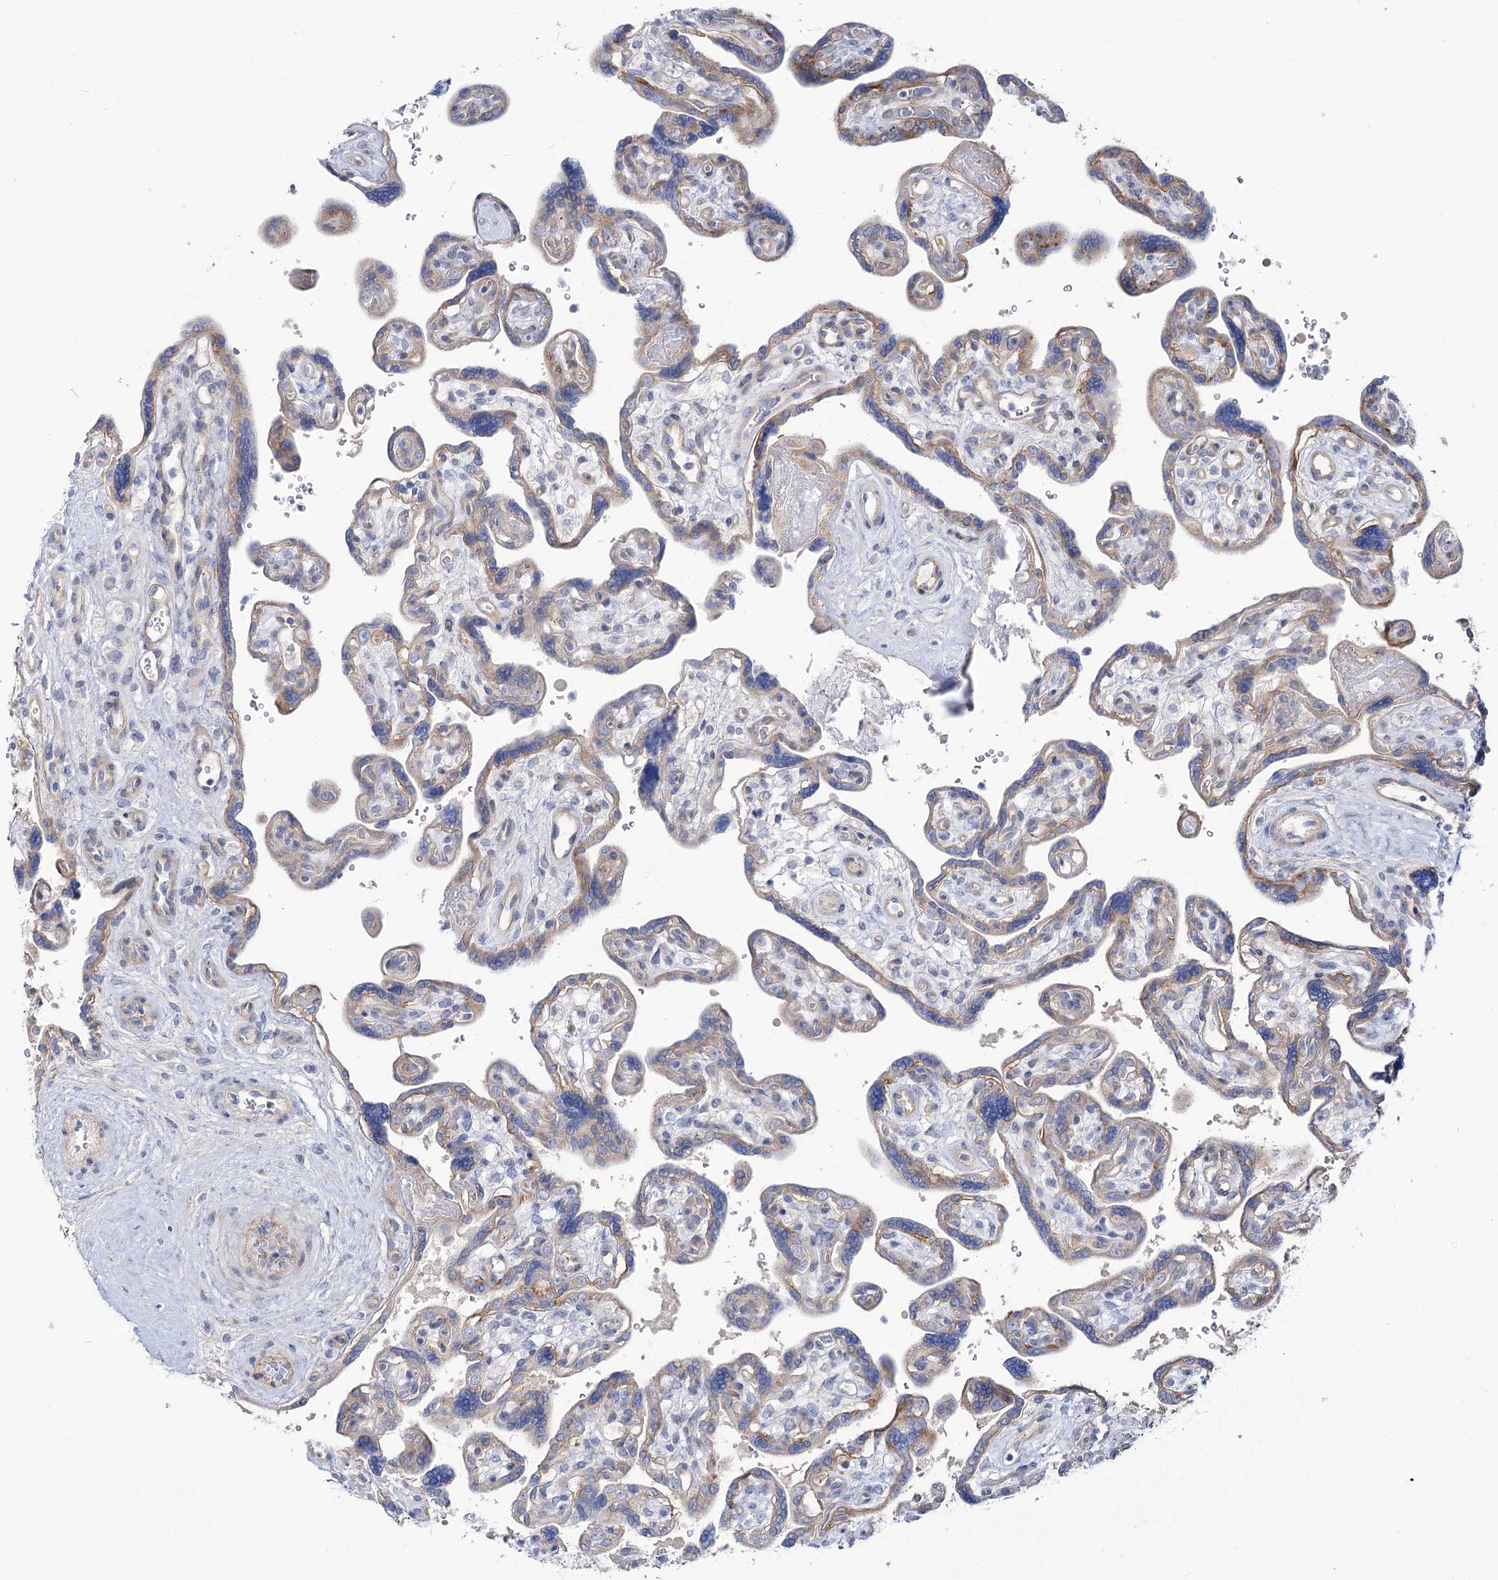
{"staining": {"intensity": "moderate", "quantity": "<25%", "location": "cytoplasmic/membranous"}, "tissue": "placenta", "cell_type": "Trophoblastic cells", "image_type": "normal", "snomed": [{"axis": "morphology", "description": "Normal tissue, NOS"}, {"axis": "topography", "description": "Placenta"}], "caption": "Trophoblastic cells demonstrate moderate cytoplasmic/membranous expression in about <25% of cells in benign placenta.", "gene": "SUOX", "patient": {"sex": "female", "age": 39}}